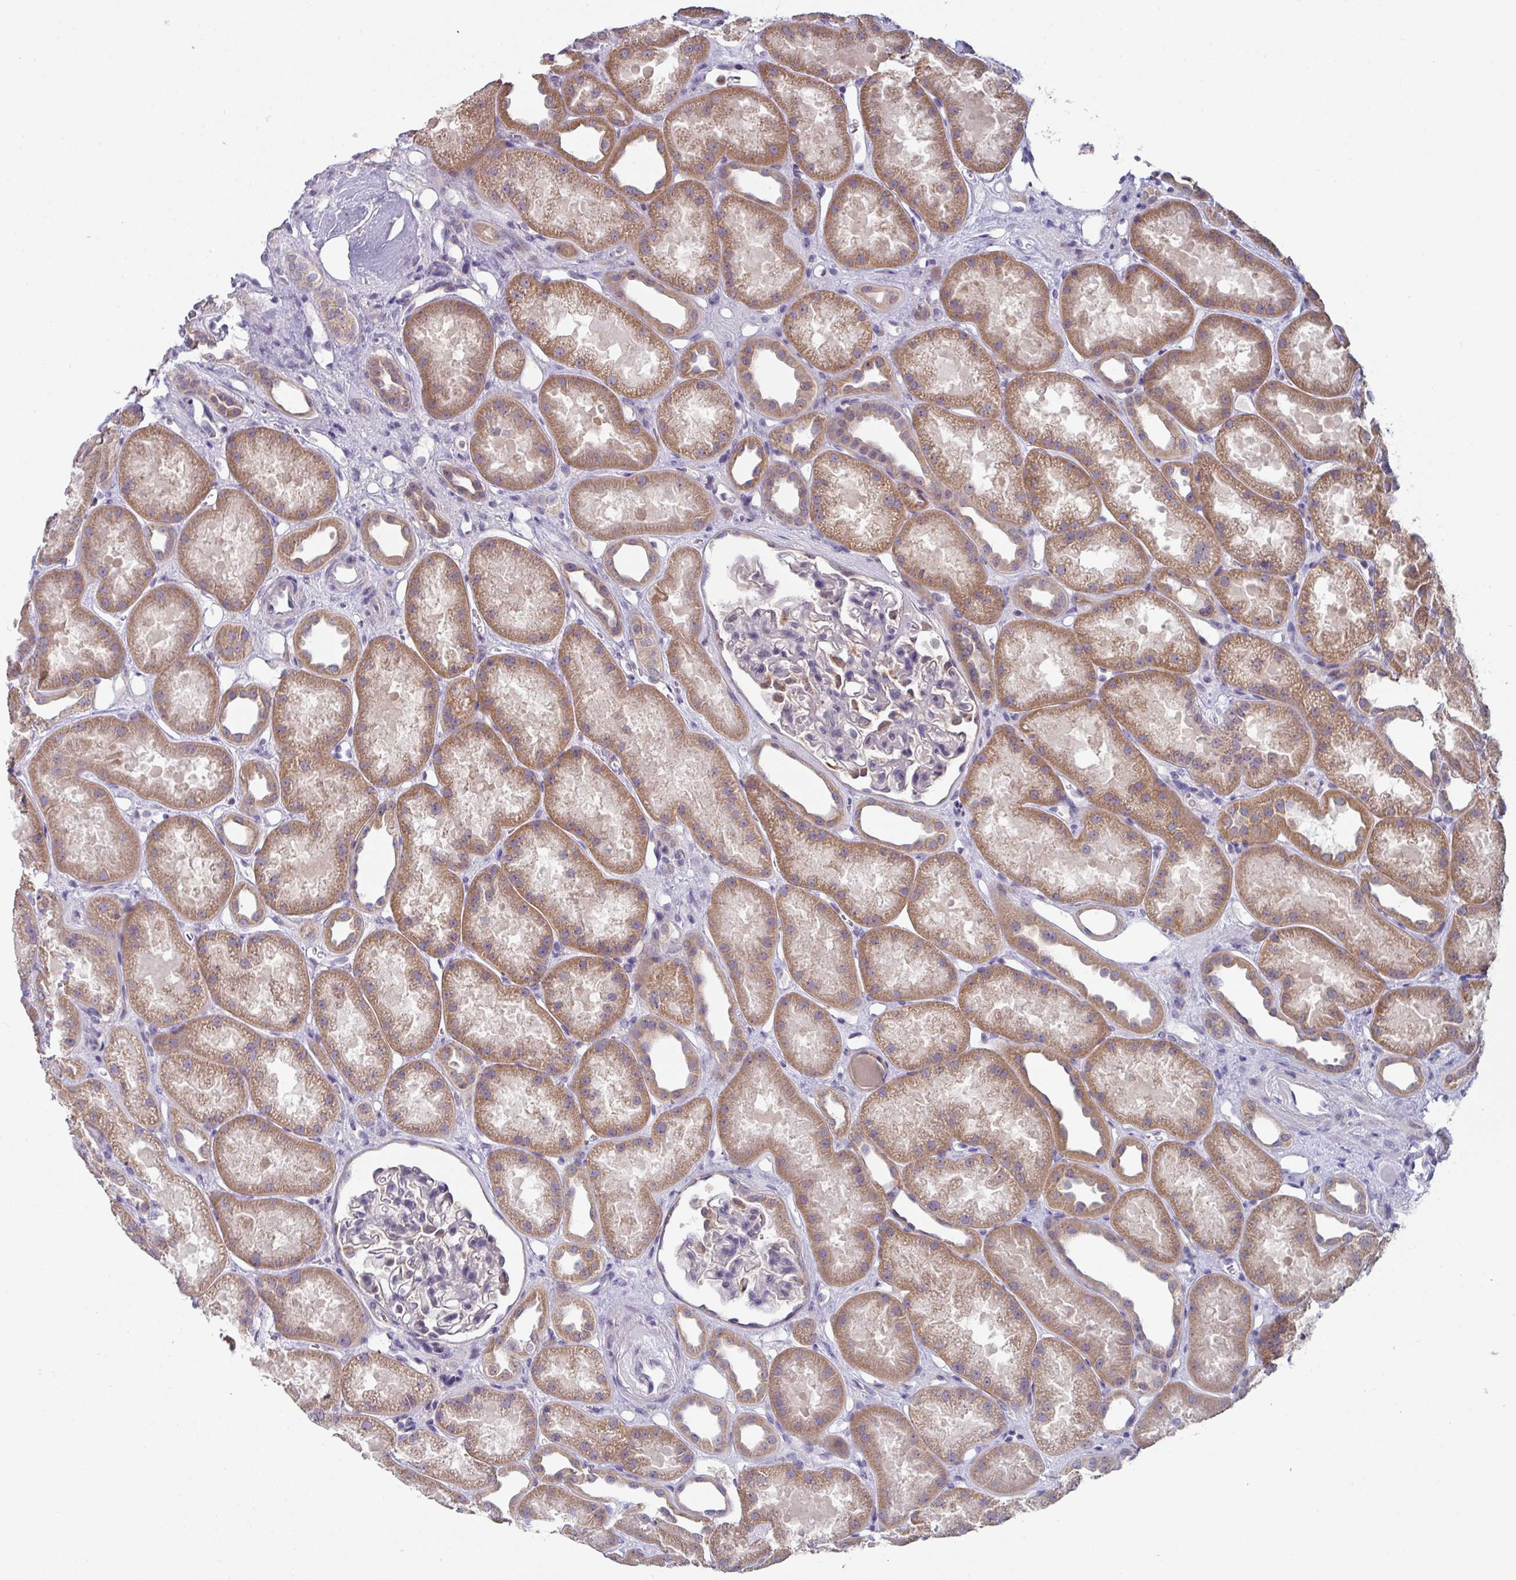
{"staining": {"intensity": "negative", "quantity": "none", "location": "none"}, "tissue": "kidney", "cell_type": "Cells in glomeruli", "image_type": "normal", "snomed": [{"axis": "morphology", "description": "Normal tissue, NOS"}, {"axis": "topography", "description": "Kidney"}], "caption": "High magnification brightfield microscopy of normal kidney stained with DAB (brown) and counterstained with hematoxylin (blue): cells in glomeruli show no significant staining. Nuclei are stained in blue.", "gene": "DCAF12L1", "patient": {"sex": "male", "age": 61}}